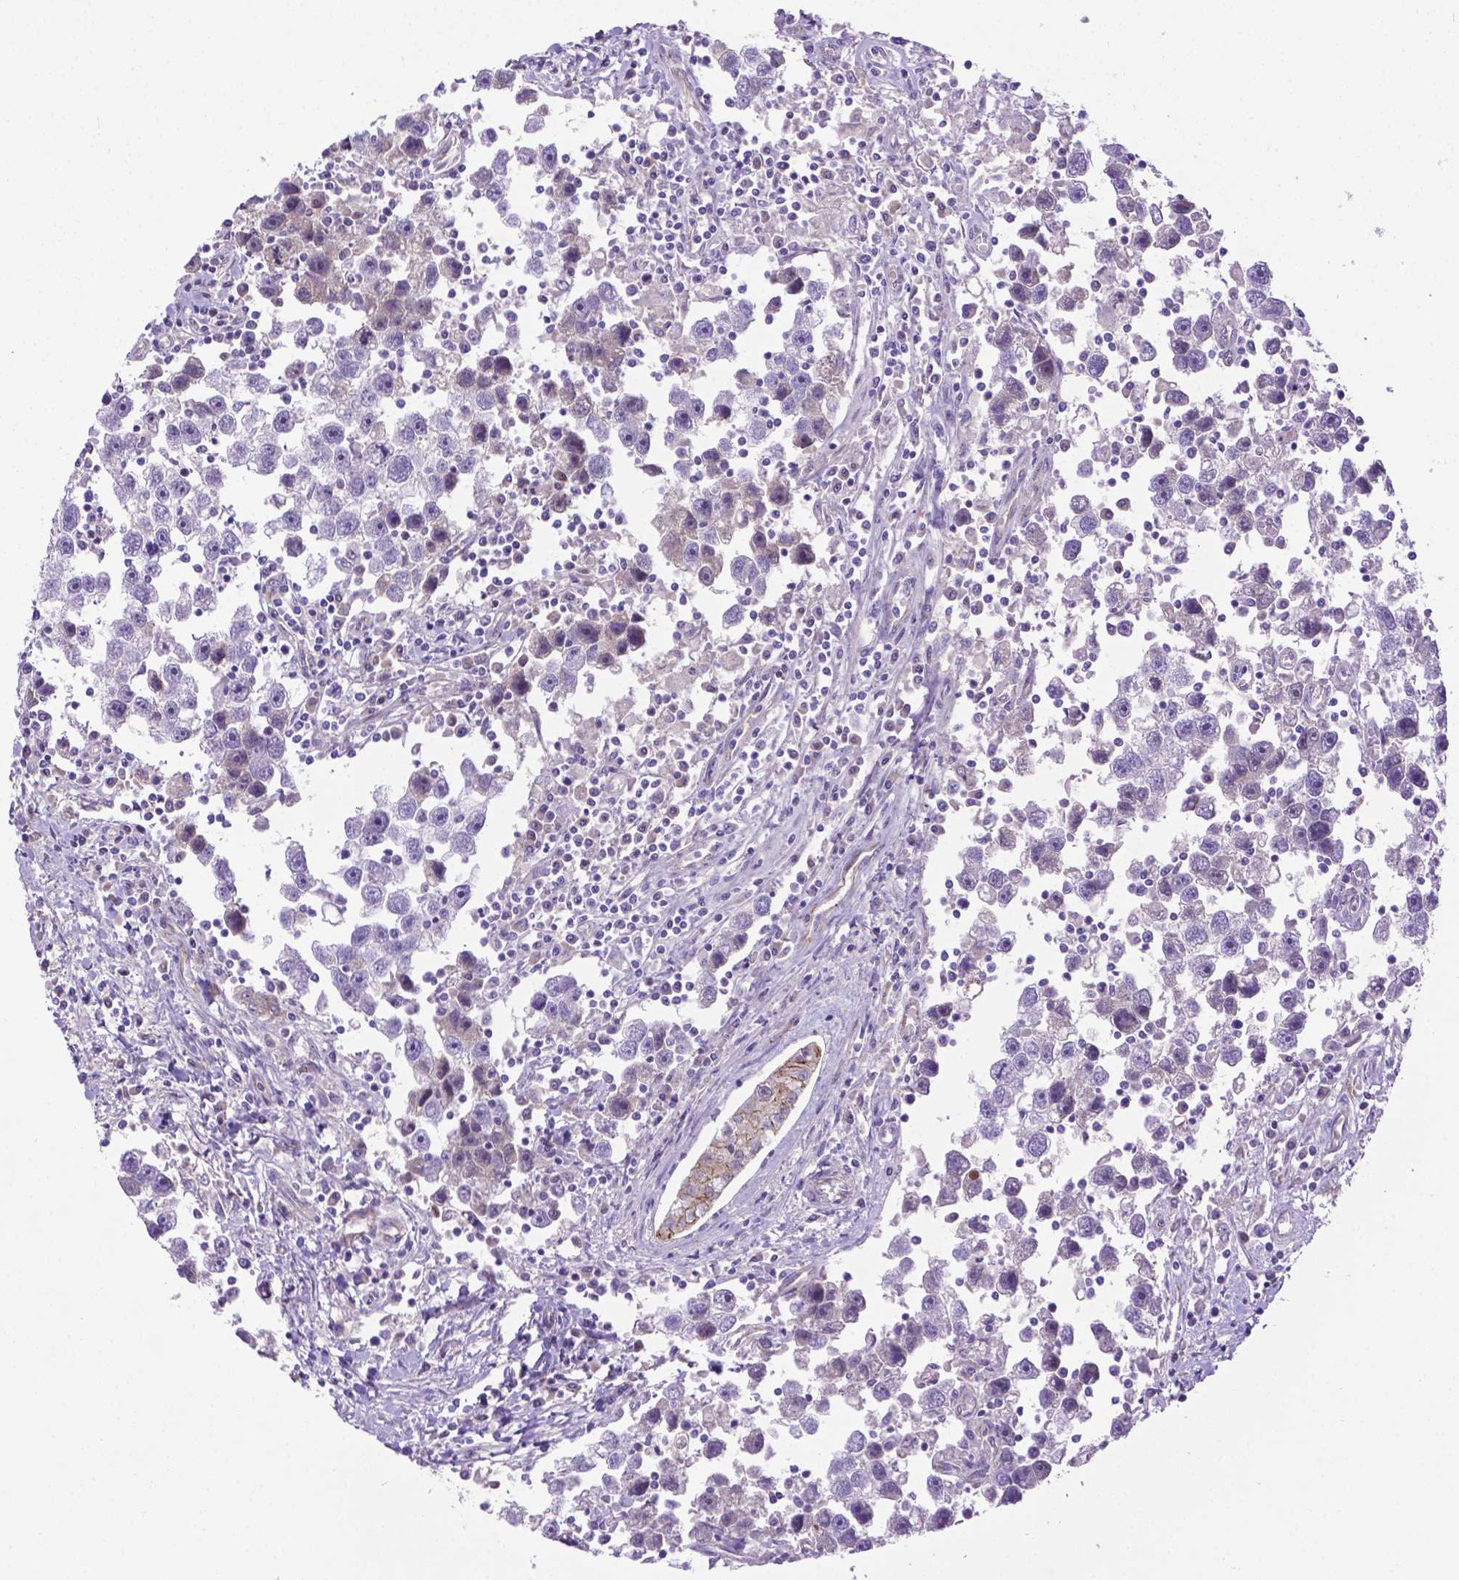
{"staining": {"intensity": "negative", "quantity": "none", "location": "none"}, "tissue": "testis cancer", "cell_type": "Tumor cells", "image_type": "cancer", "snomed": [{"axis": "morphology", "description": "Seminoma, NOS"}, {"axis": "topography", "description": "Testis"}], "caption": "Photomicrograph shows no significant protein staining in tumor cells of testis cancer (seminoma). (DAB (3,3'-diaminobenzidine) IHC, high magnification).", "gene": "CCER2", "patient": {"sex": "male", "age": 30}}